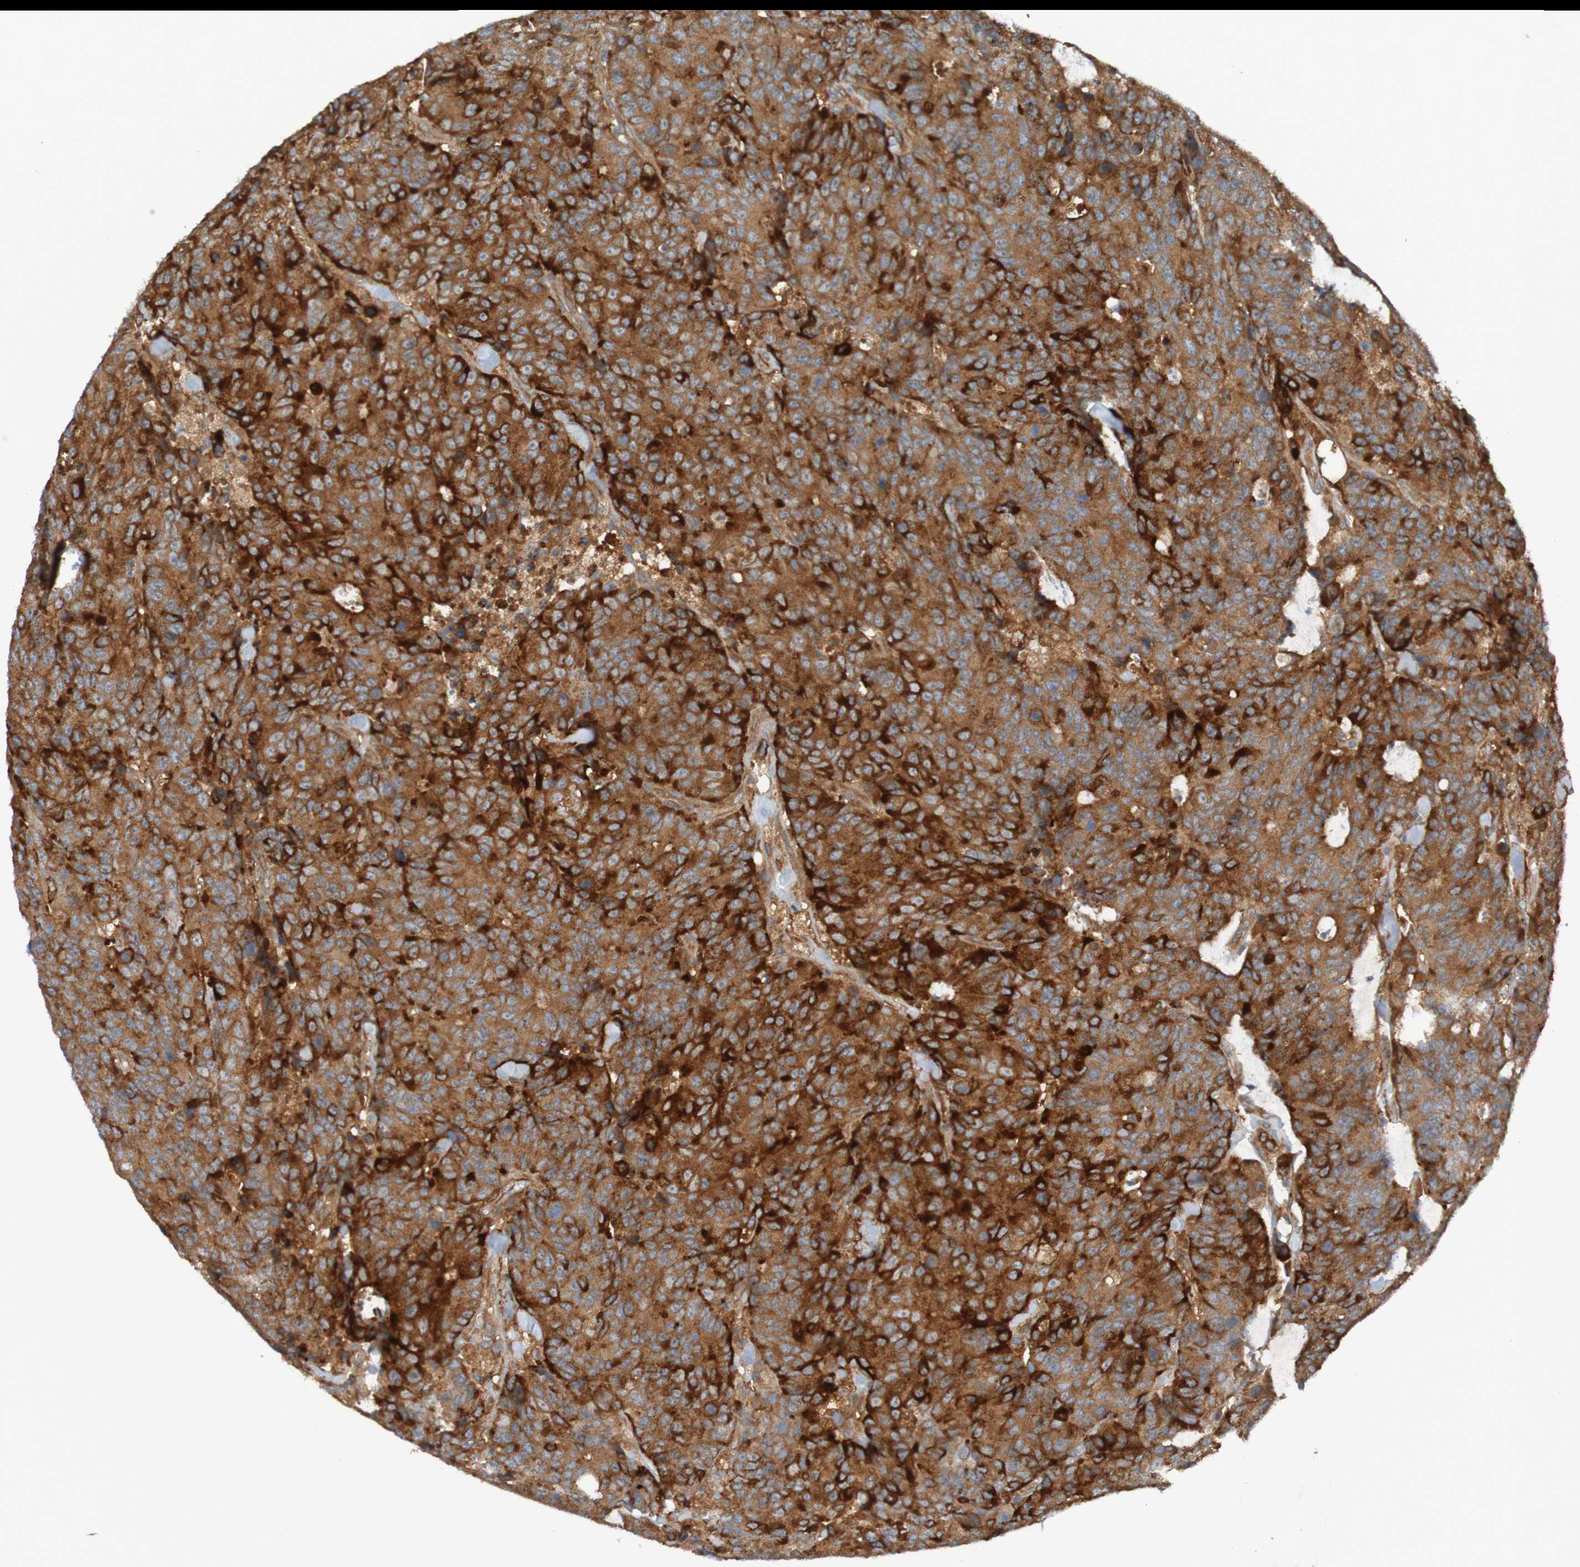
{"staining": {"intensity": "strong", "quantity": ">75%", "location": "cytoplasmic/membranous"}, "tissue": "colorectal cancer", "cell_type": "Tumor cells", "image_type": "cancer", "snomed": [{"axis": "morphology", "description": "Adenocarcinoma, NOS"}, {"axis": "topography", "description": "Colon"}], "caption": "Tumor cells exhibit strong cytoplasmic/membranous staining in about >75% of cells in adenocarcinoma (colorectal).", "gene": "DNAJC4", "patient": {"sex": "female", "age": 86}}